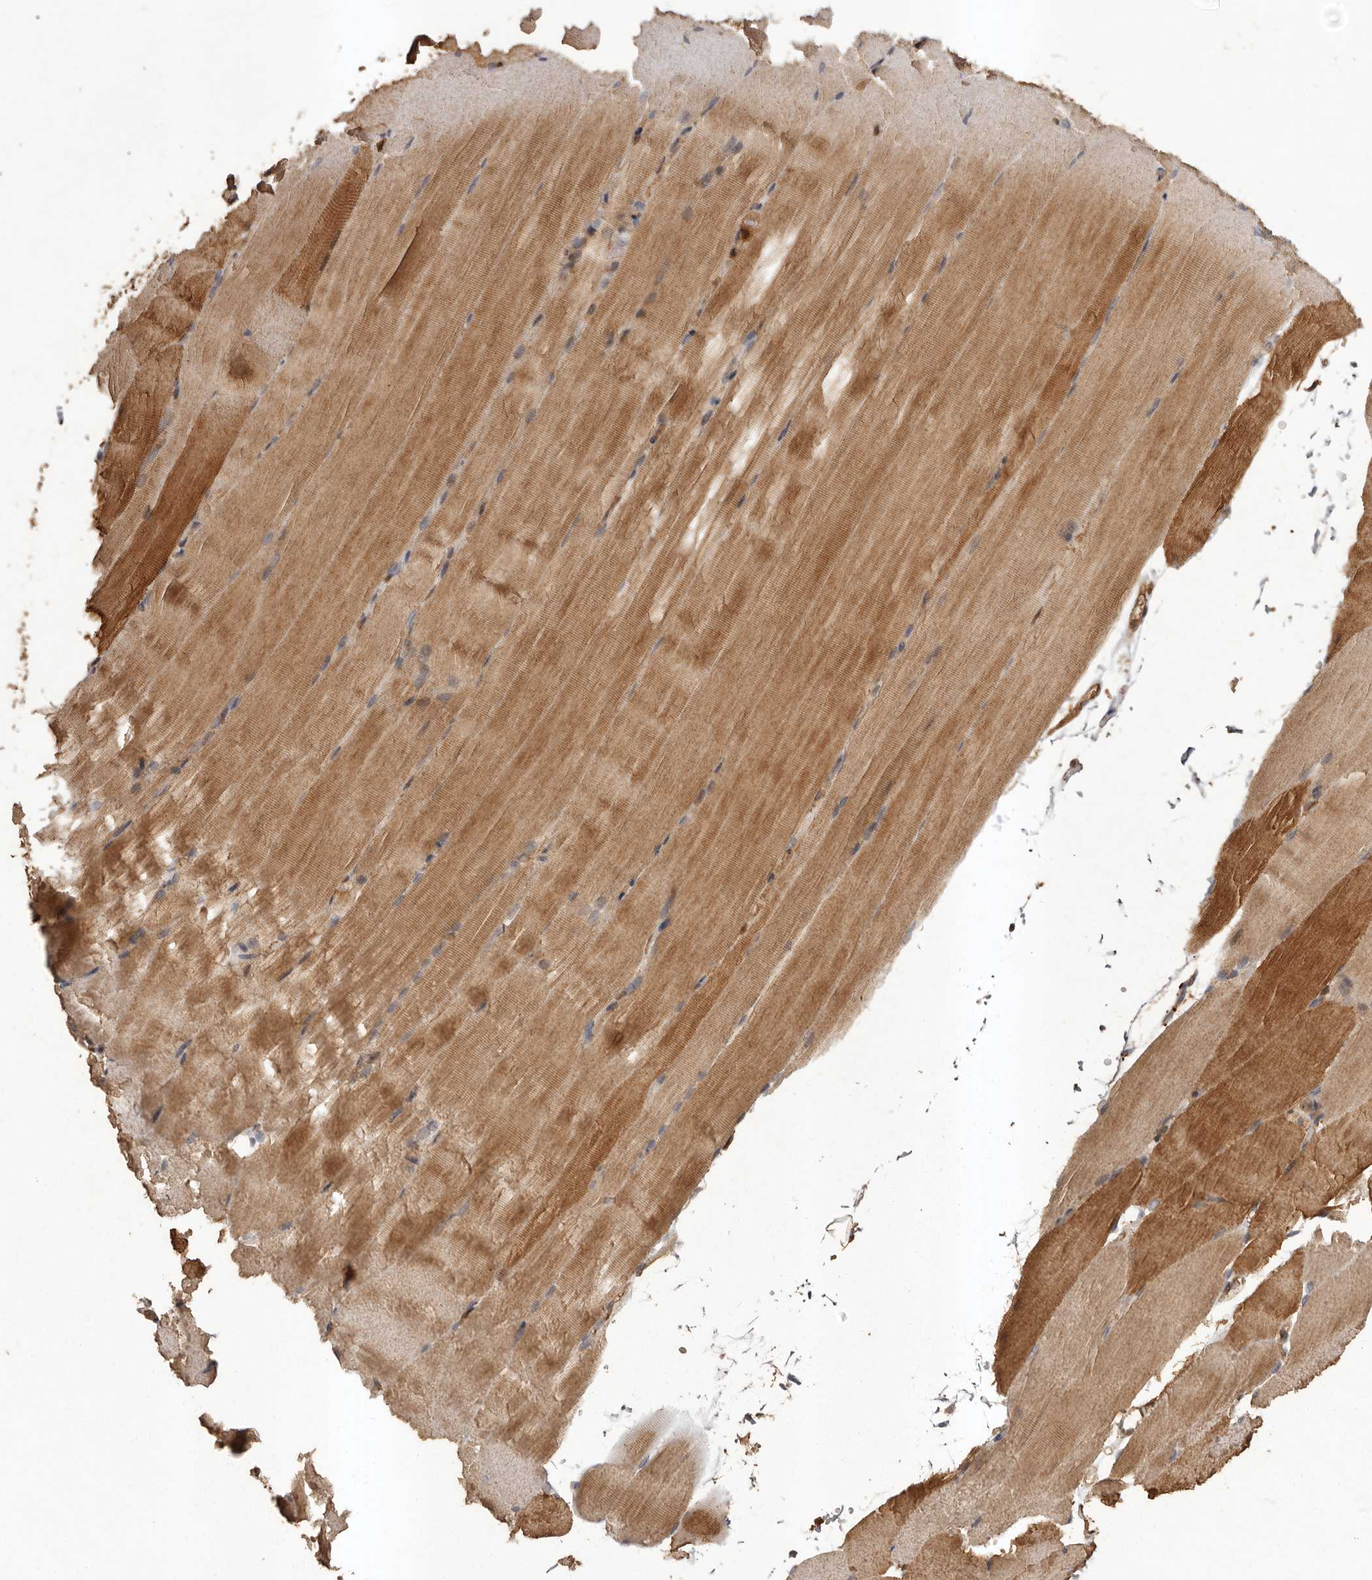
{"staining": {"intensity": "moderate", "quantity": ">75%", "location": "cytoplasmic/membranous"}, "tissue": "skeletal muscle", "cell_type": "Myocytes", "image_type": "normal", "snomed": [{"axis": "morphology", "description": "Normal tissue, NOS"}, {"axis": "topography", "description": "Skeletal muscle"}, {"axis": "topography", "description": "Parathyroid gland"}], "caption": "A brown stain highlights moderate cytoplasmic/membranous positivity of a protein in myocytes of normal skeletal muscle. Ihc stains the protein in brown and the nuclei are stained blue.", "gene": "SLC22A3", "patient": {"sex": "female", "age": 37}}